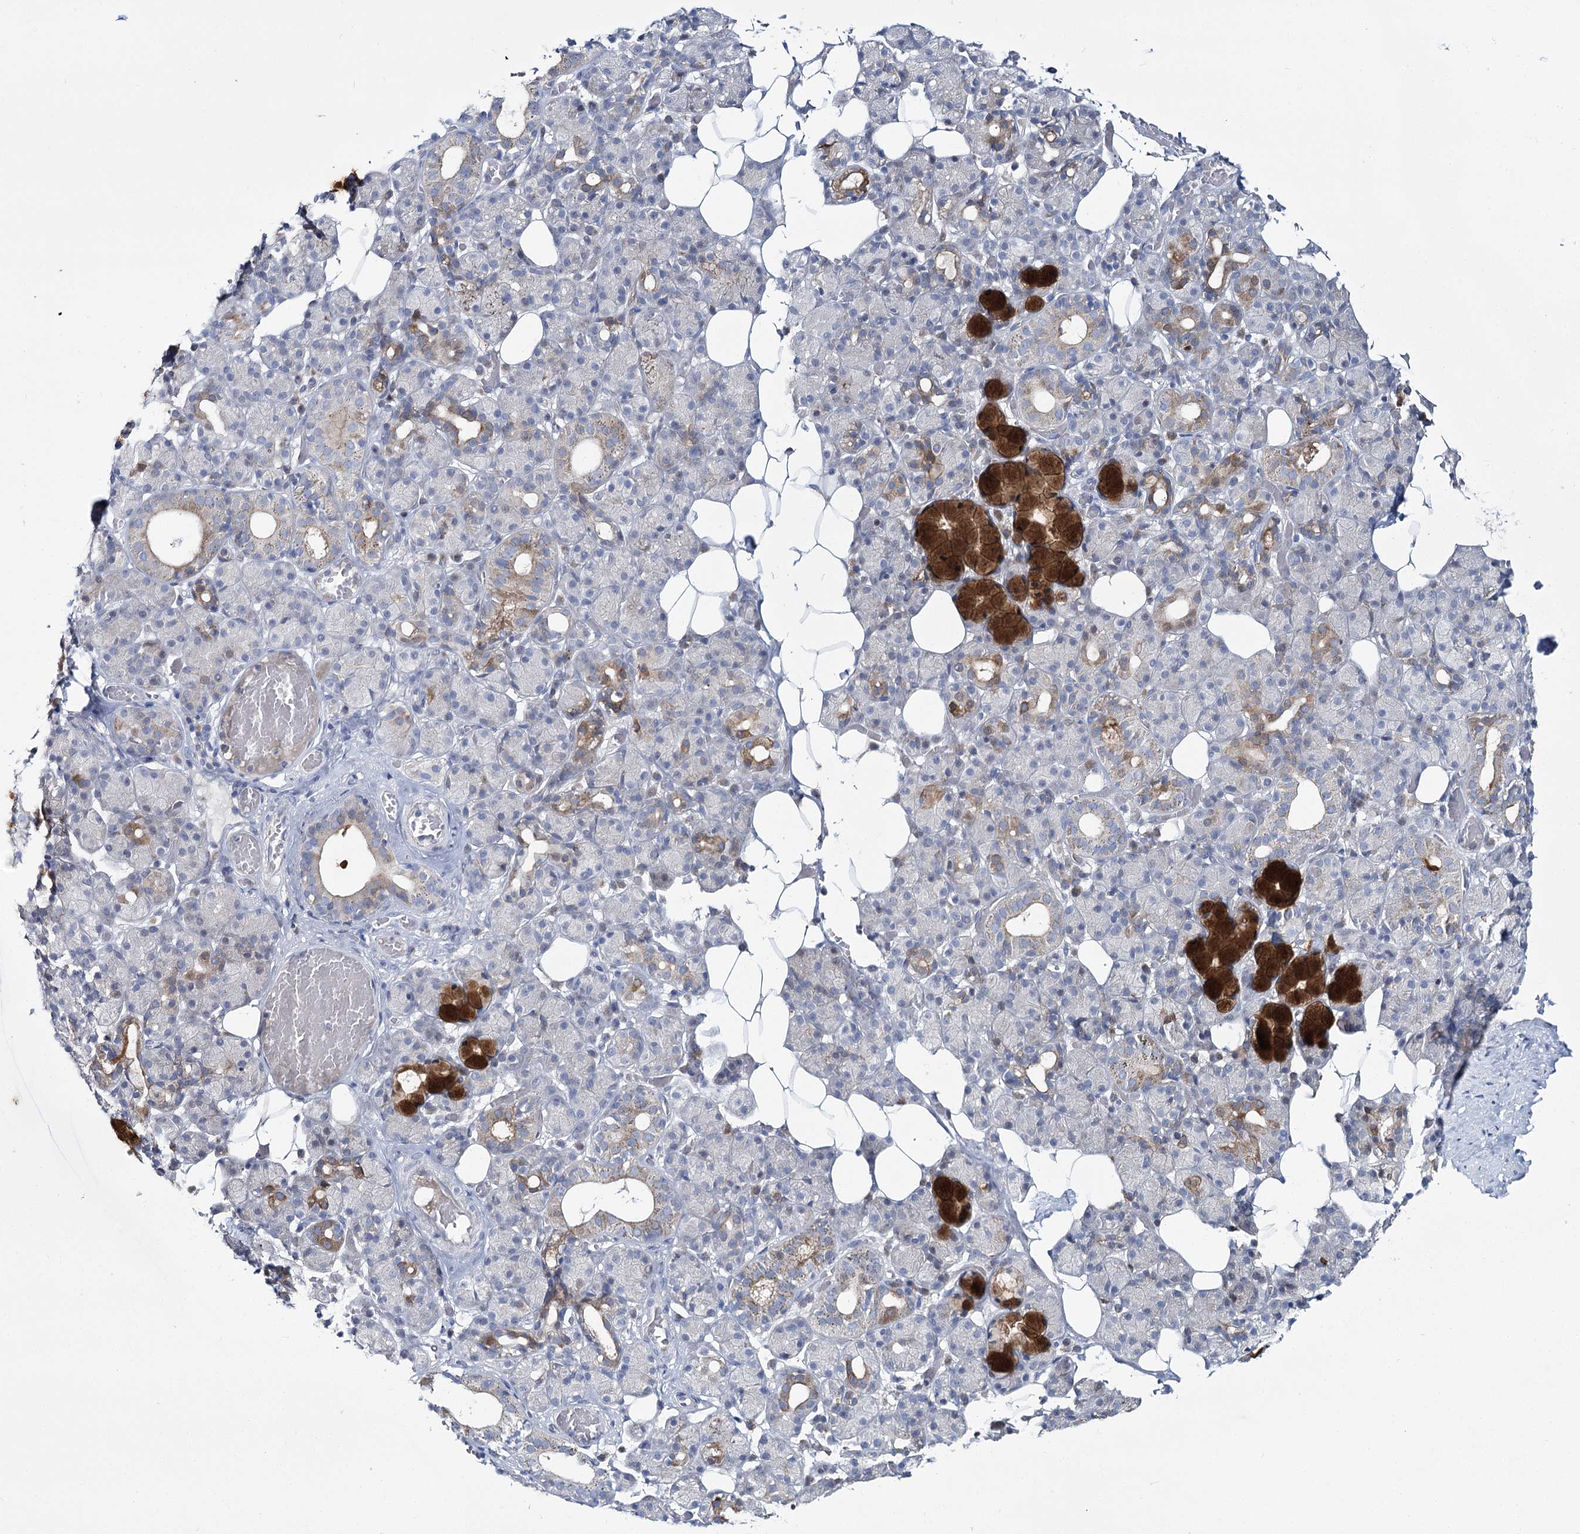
{"staining": {"intensity": "strong", "quantity": "<25%", "location": "cytoplasmic/membranous"}, "tissue": "salivary gland", "cell_type": "Glandular cells", "image_type": "normal", "snomed": [{"axis": "morphology", "description": "Normal tissue, NOS"}, {"axis": "topography", "description": "Salivary gland"}], "caption": "Normal salivary gland shows strong cytoplasmic/membranous expression in about <25% of glandular cells, visualized by immunohistochemistry. (Brightfield microscopy of DAB IHC at high magnification).", "gene": "CPLANE1", "patient": {"sex": "male", "age": 63}}